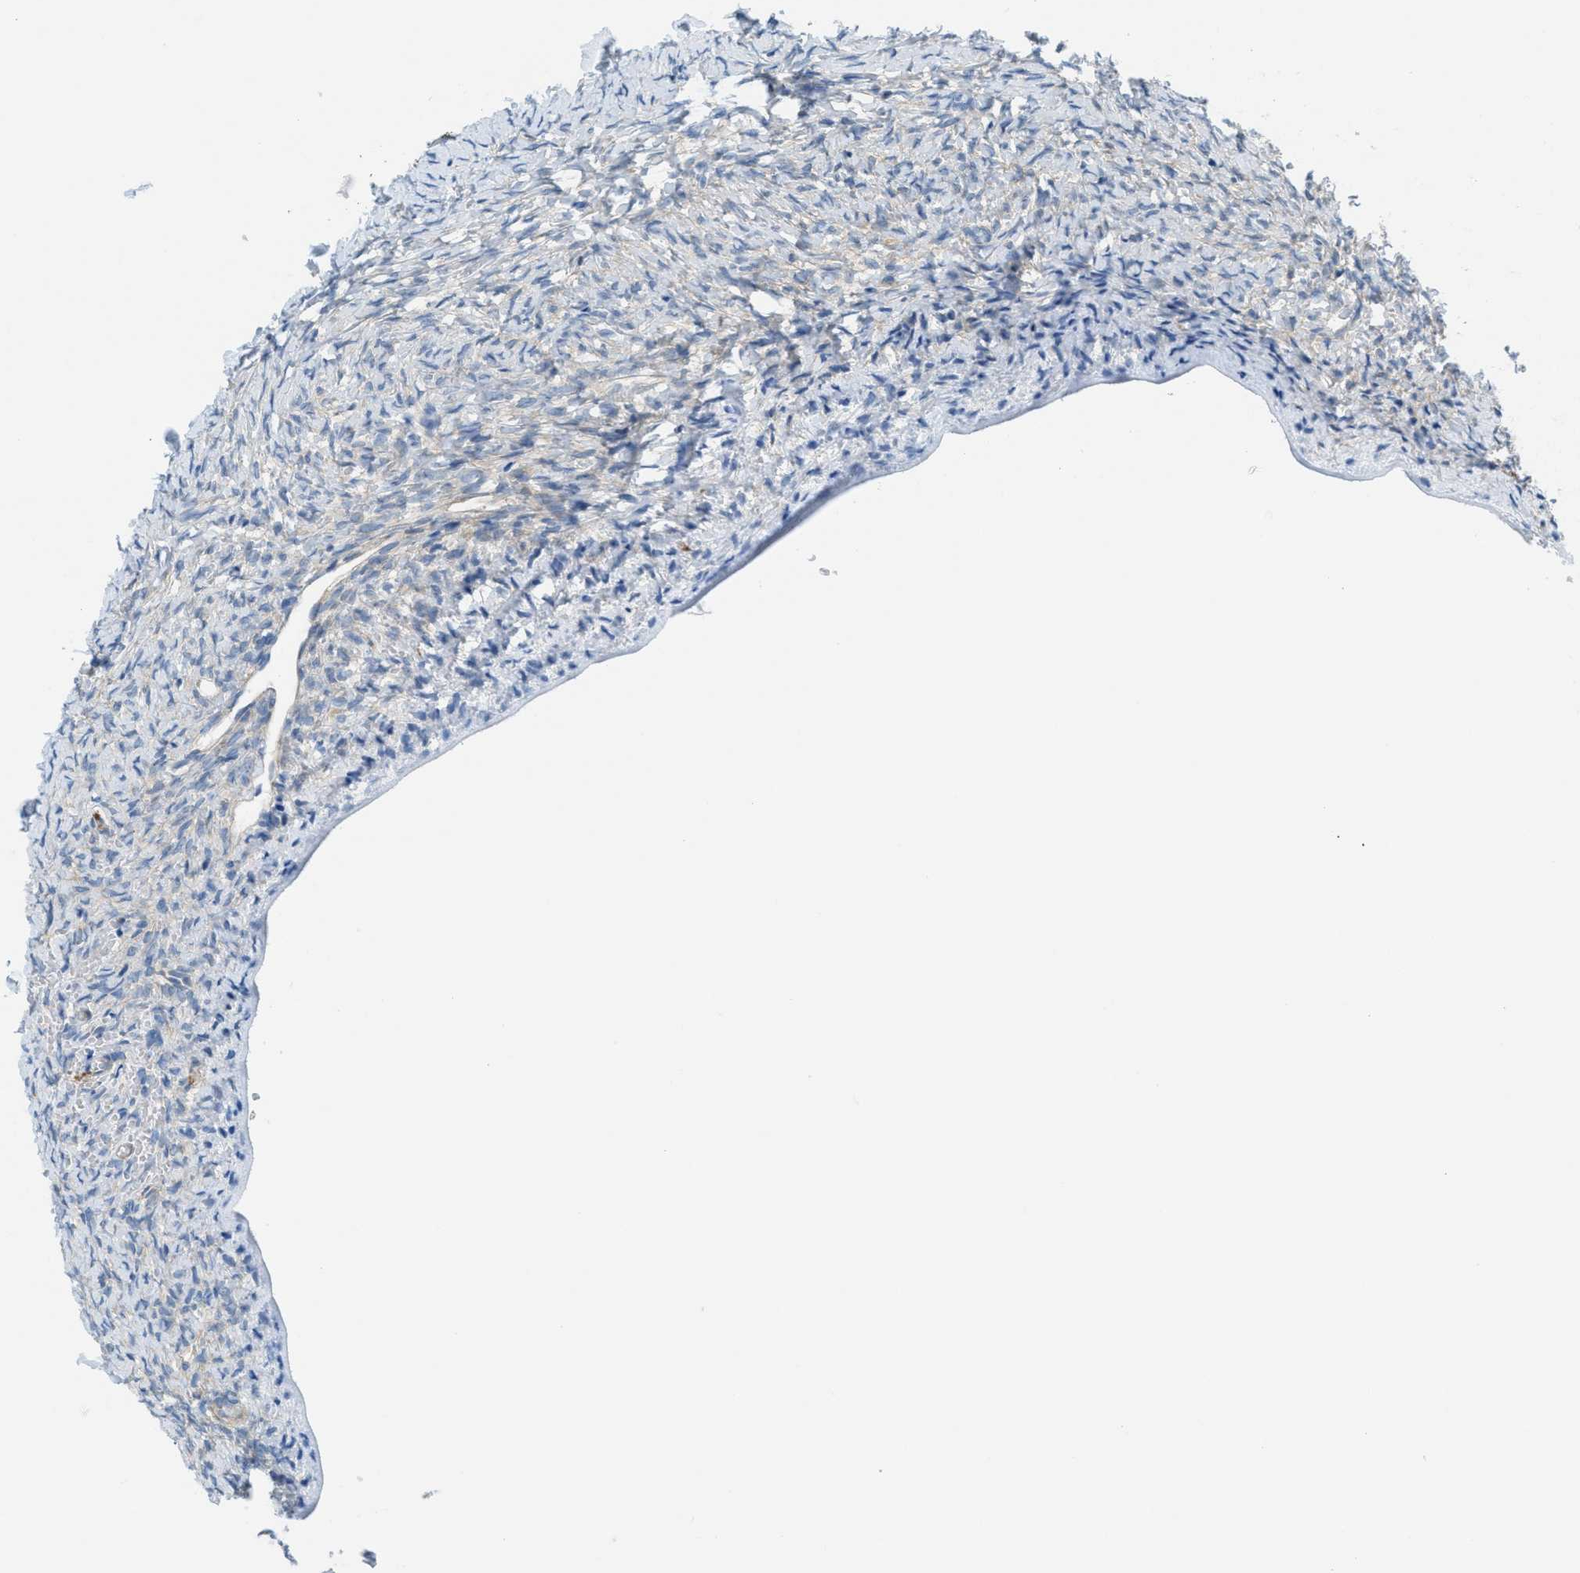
{"staining": {"intensity": "weak", "quantity": "<25%", "location": "cytoplasmic/membranous"}, "tissue": "ovary", "cell_type": "Ovarian stroma cells", "image_type": "normal", "snomed": [{"axis": "morphology", "description": "Normal tissue, NOS"}, {"axis": "topography", "description": "Ovary"}], "caption": "The histopathology image exhibits no significant staining in ovarian stroma cells of ovary.", "gene": "MAPRE2", "patient": {"sex": "female", "age": 27}}